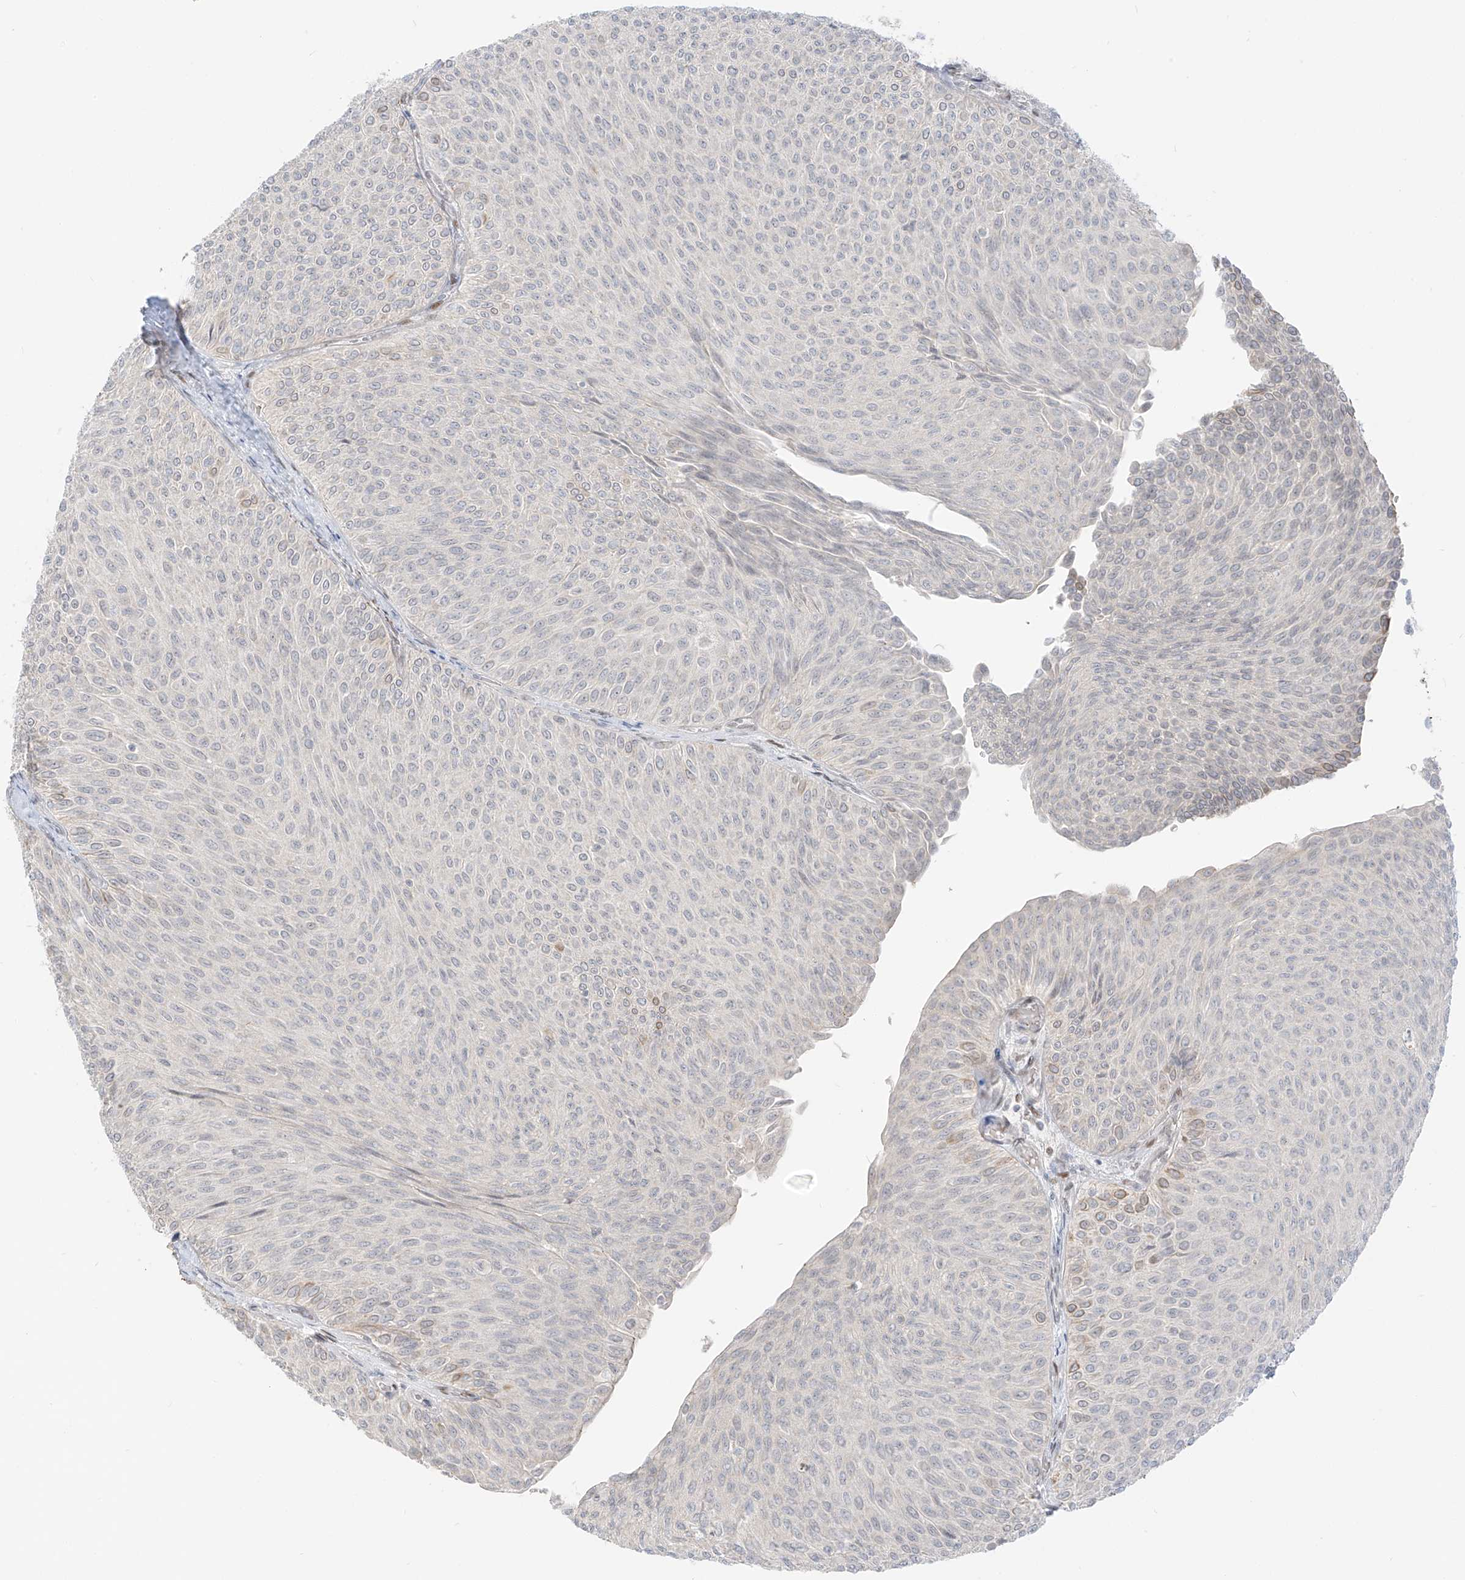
{"staining": {"intensity": "negative", "quantity": "none", "location": "none"}, "tissue": "urothelial cancer", "cell_type": "Tumor cells", "image_type": "cancer", "snomed": [{"axis": "morphology", "description": "Urothelial carcinoma, Low grade"}, {"axis": "topography", "description": "Urinary bladder"}], "caption": "High magnification brightfield microscopy of urothelial cancer stained with DAB (3,3'-diaminobenzidine) (brown) and counterstained with hematoxylin (blue): tumor cells show no significant staining.", "gene": "ZNF774", "patient": {"sex": "male", "age": 78}}